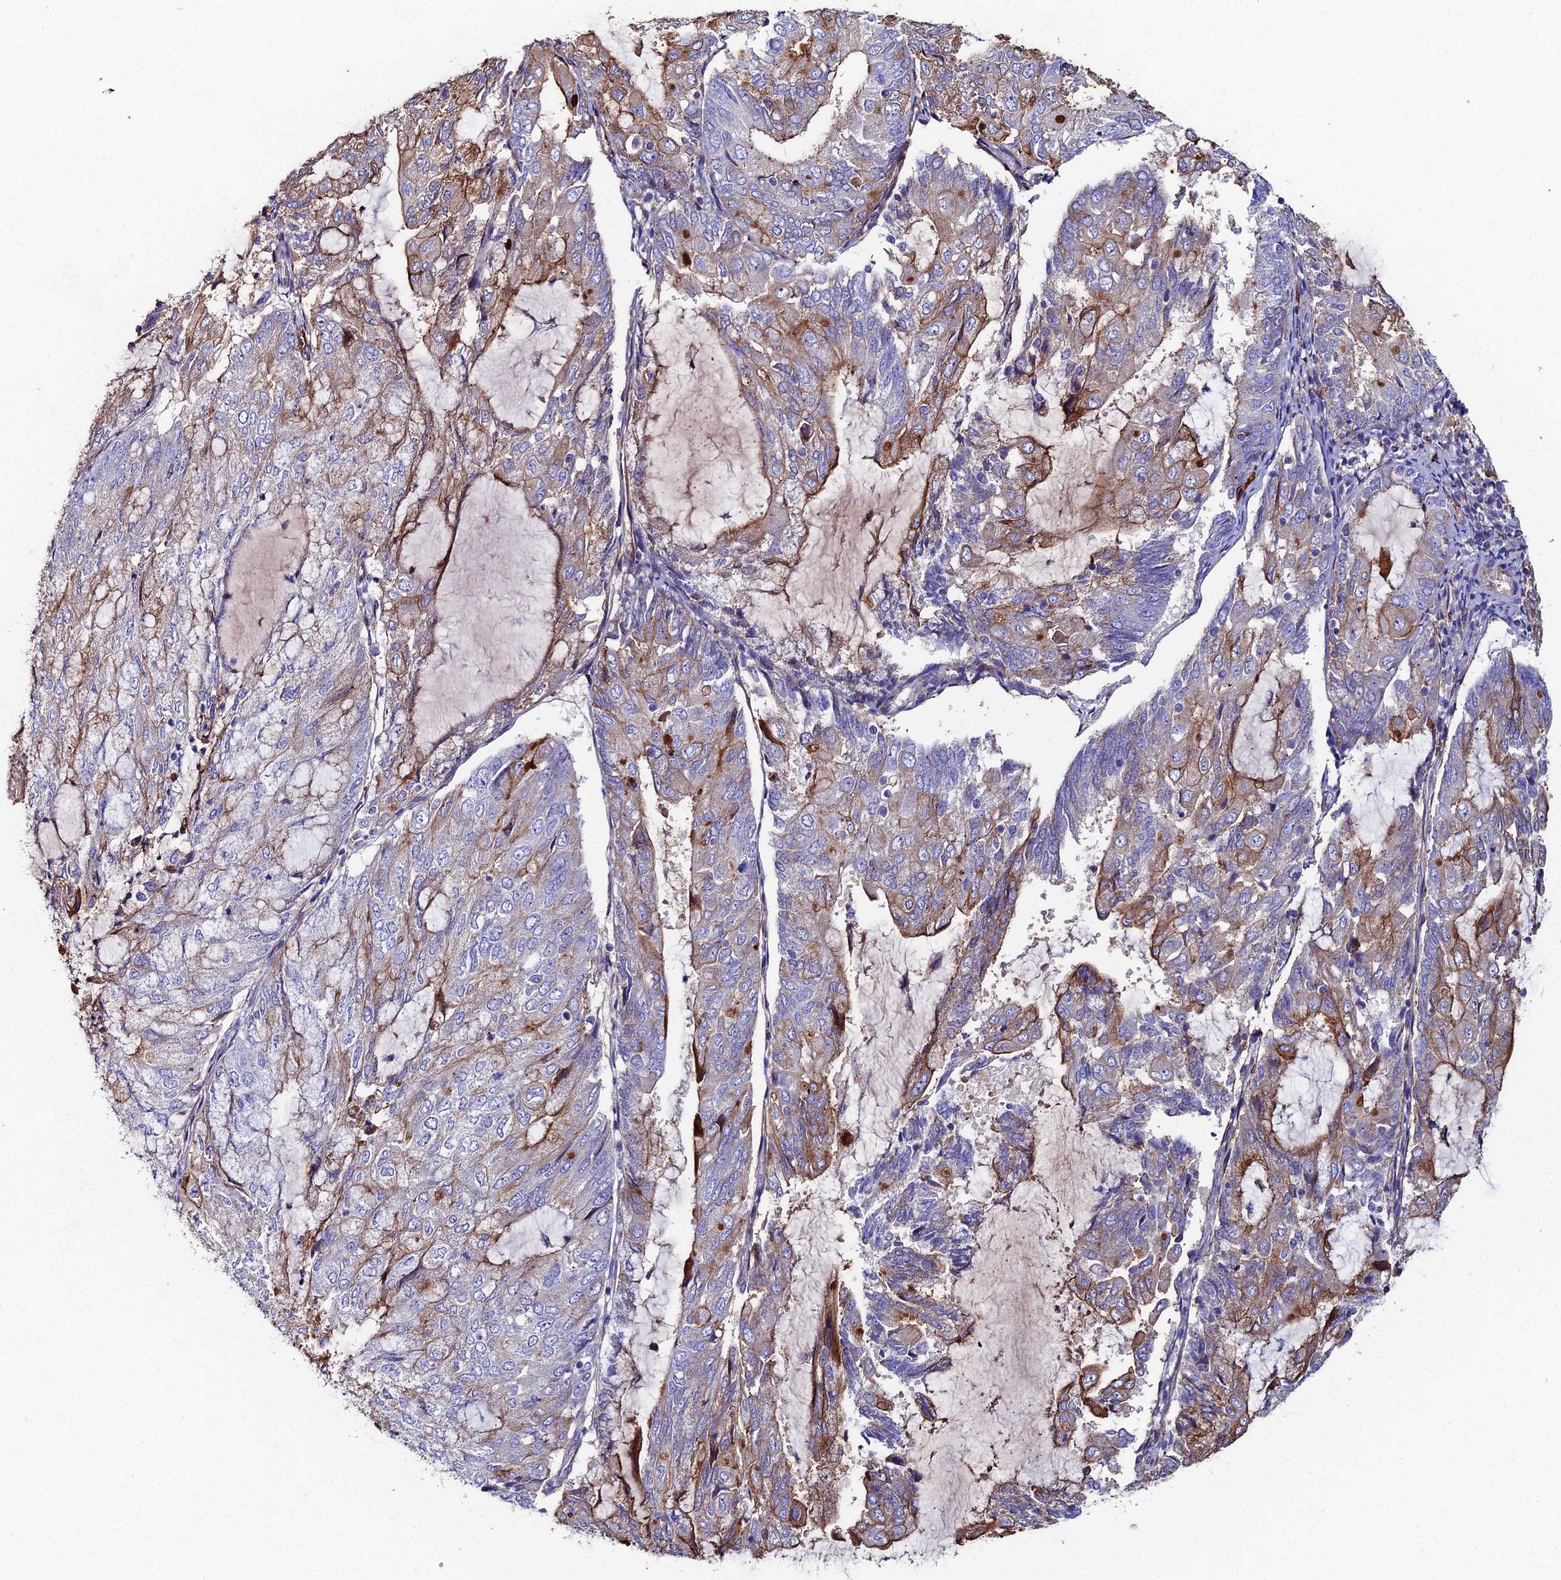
{"staining": {"intensity": "moderate", "quantity": "25%-75%", "location": "cytoplasmic/membranous"}, "tissue": "endometrial cancer", "cell_type": "Tumor cells", "image_type": "cancer", "snomed": [{"axis": "morphology", "description": "Adenocarcinoma, NOS"}, {"axis": "topography", "description": "Endometrium"}], "caption": "A photomicrograph of endometrial cancer stained for a protein exhibits moderate cytoplasmic/membranous brown staining in tumor cells.", "gene": "C6", "patient": {"sex": "female", "age": 81}}